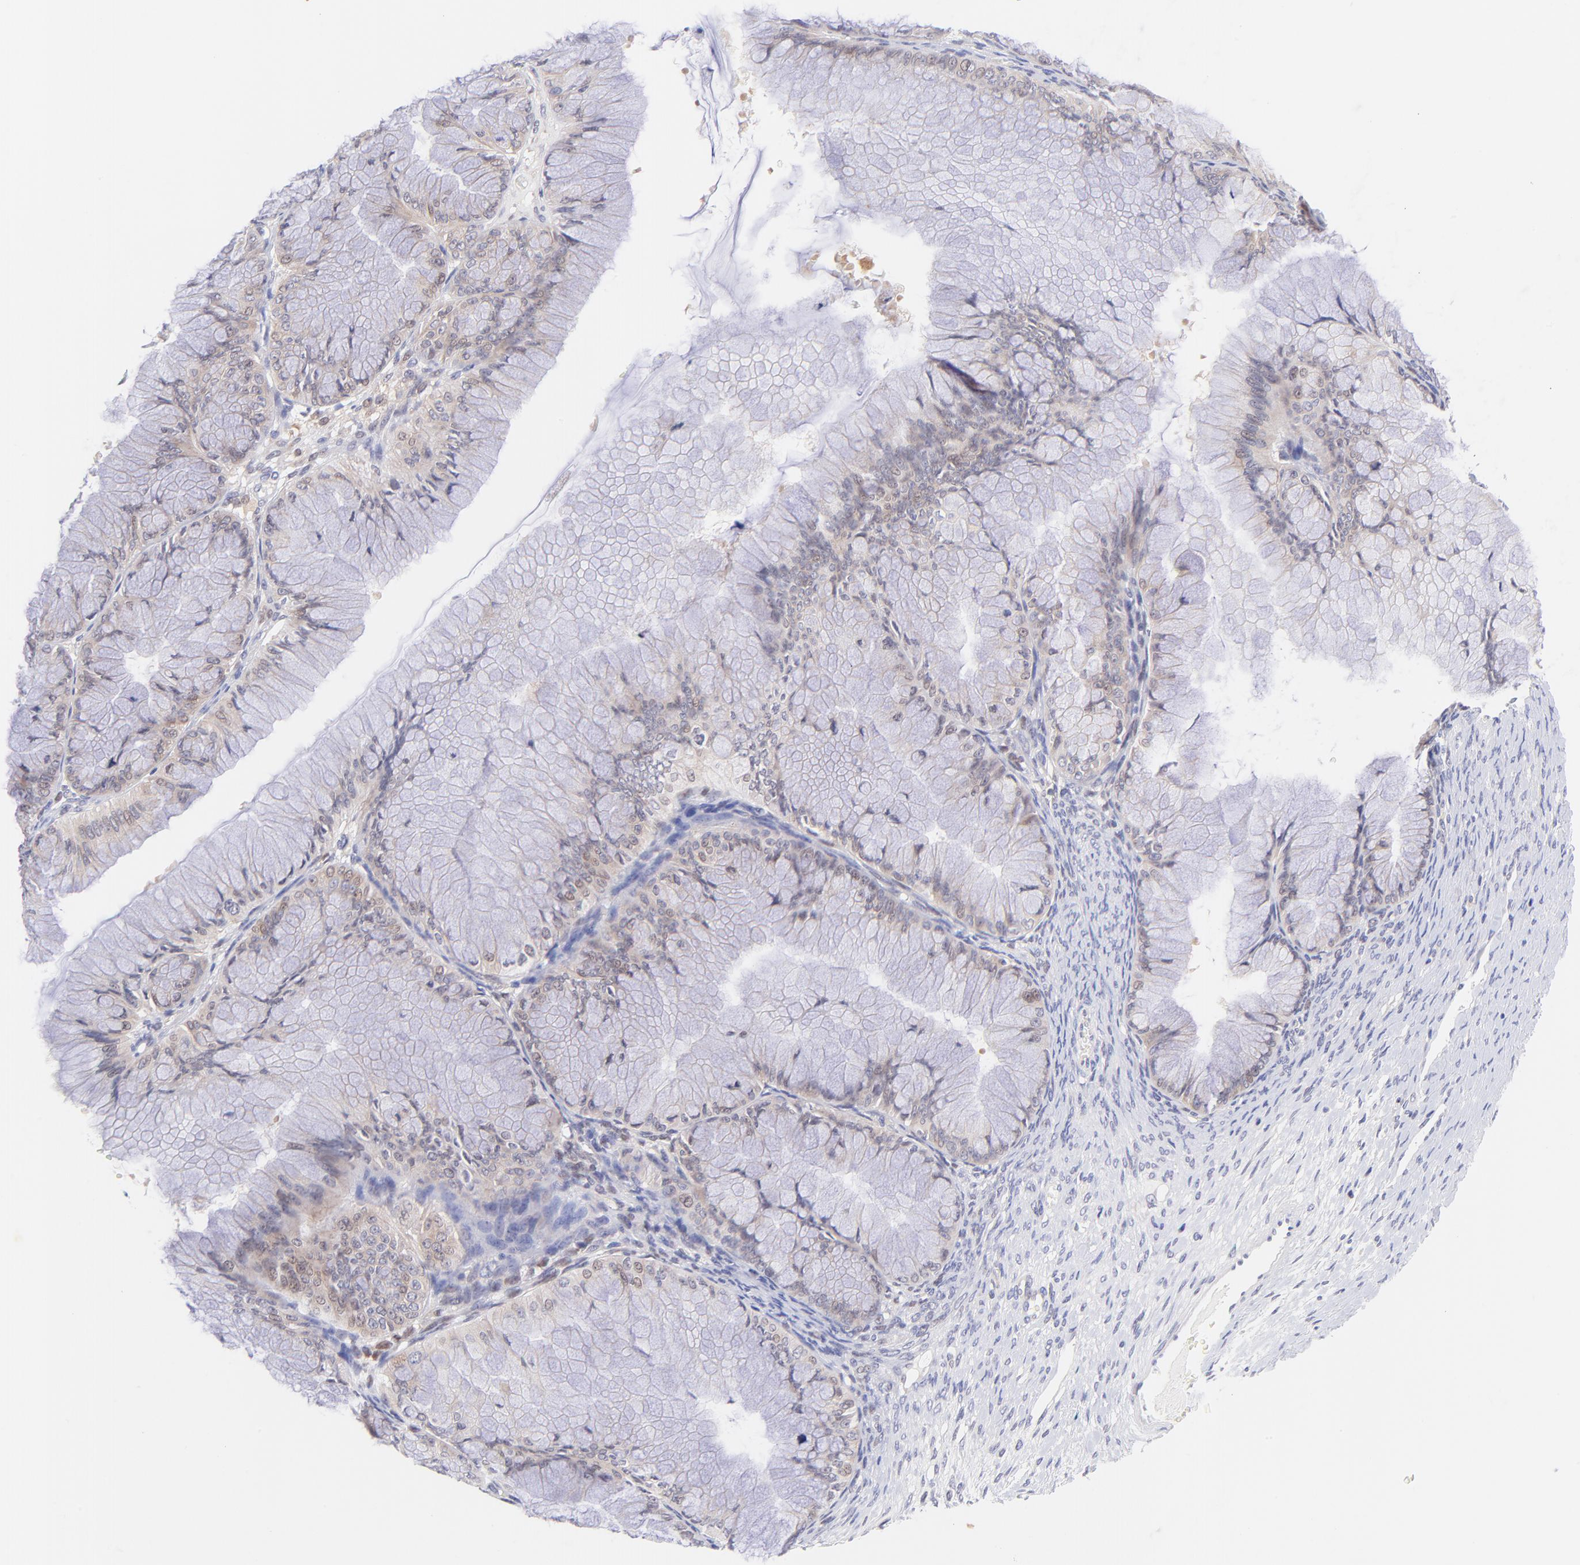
{"staining": {"intensity": "weak", "quantity": "<25%", "location": "cytoplasmic/membranous,nuclear"}, "tissue": "ovarian cancer", "cell_type": "Tumor cells", "image_type": "cancer", "snomed": [{"axis": "morphology", "description": "Cystadenocarcinoma, mucinous, NOS"}, {"axis": "topography", "description": "Ovary"}], "caption": "Tumor cells are negative for brown protein staining in mucinous cystadenocarcinoma (ovarian).", "gene": "PBDC1", "patient": {"sex": "female", "age": 63}}